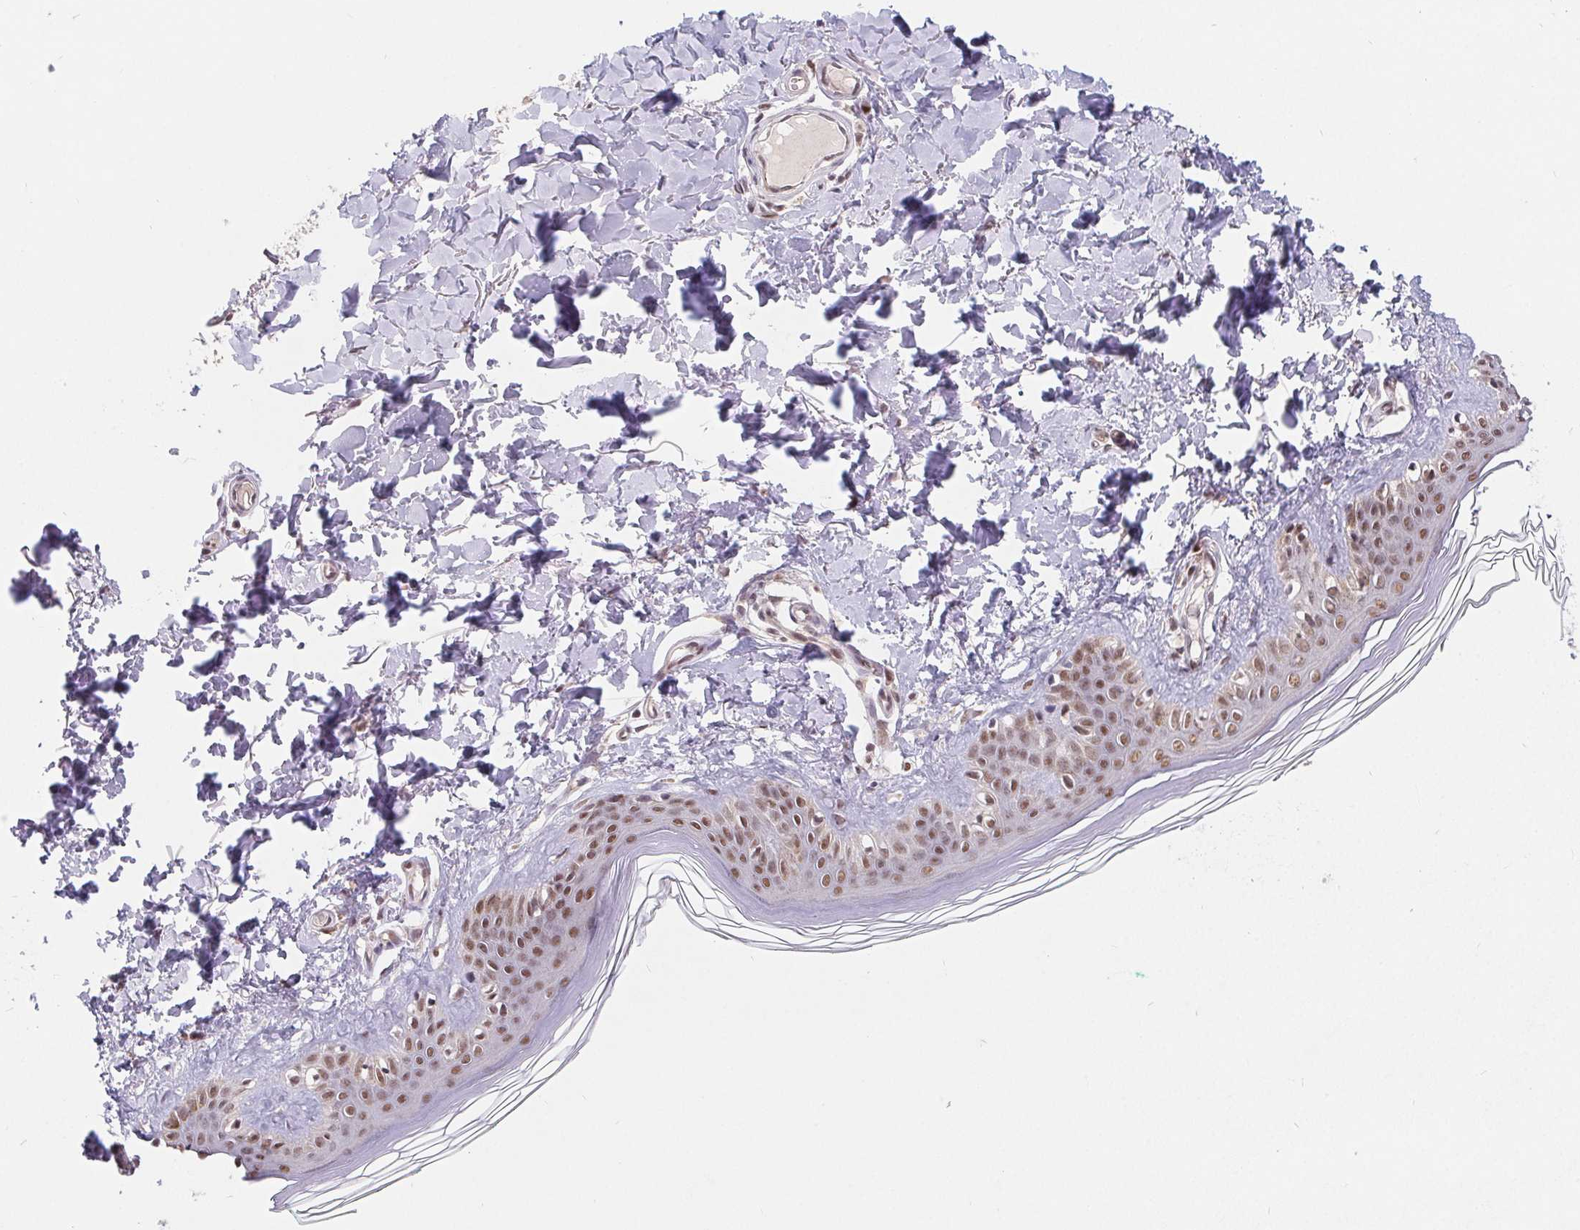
{"staining": {"intensity": "moderate", "quantity": "25%-75%", "location": "nuclear"}, "tissue": "skin", "cell_type": "Fibroblasts", "image_type": "normal", "snomed": [{"axis": "morphology", "description": "Normal tissue, NOS"}, {"axis": "topography", "description": "Skin"}, {"axis": "topography", "description": "Peripheral nerve tissue"}], "caption": "Skin stained with IHC reveals moderate nuclear expression in about 25%-75% of fibroblasts.", "gene": "POU2F1", "patient": {"sex": "female", "age": 45}}